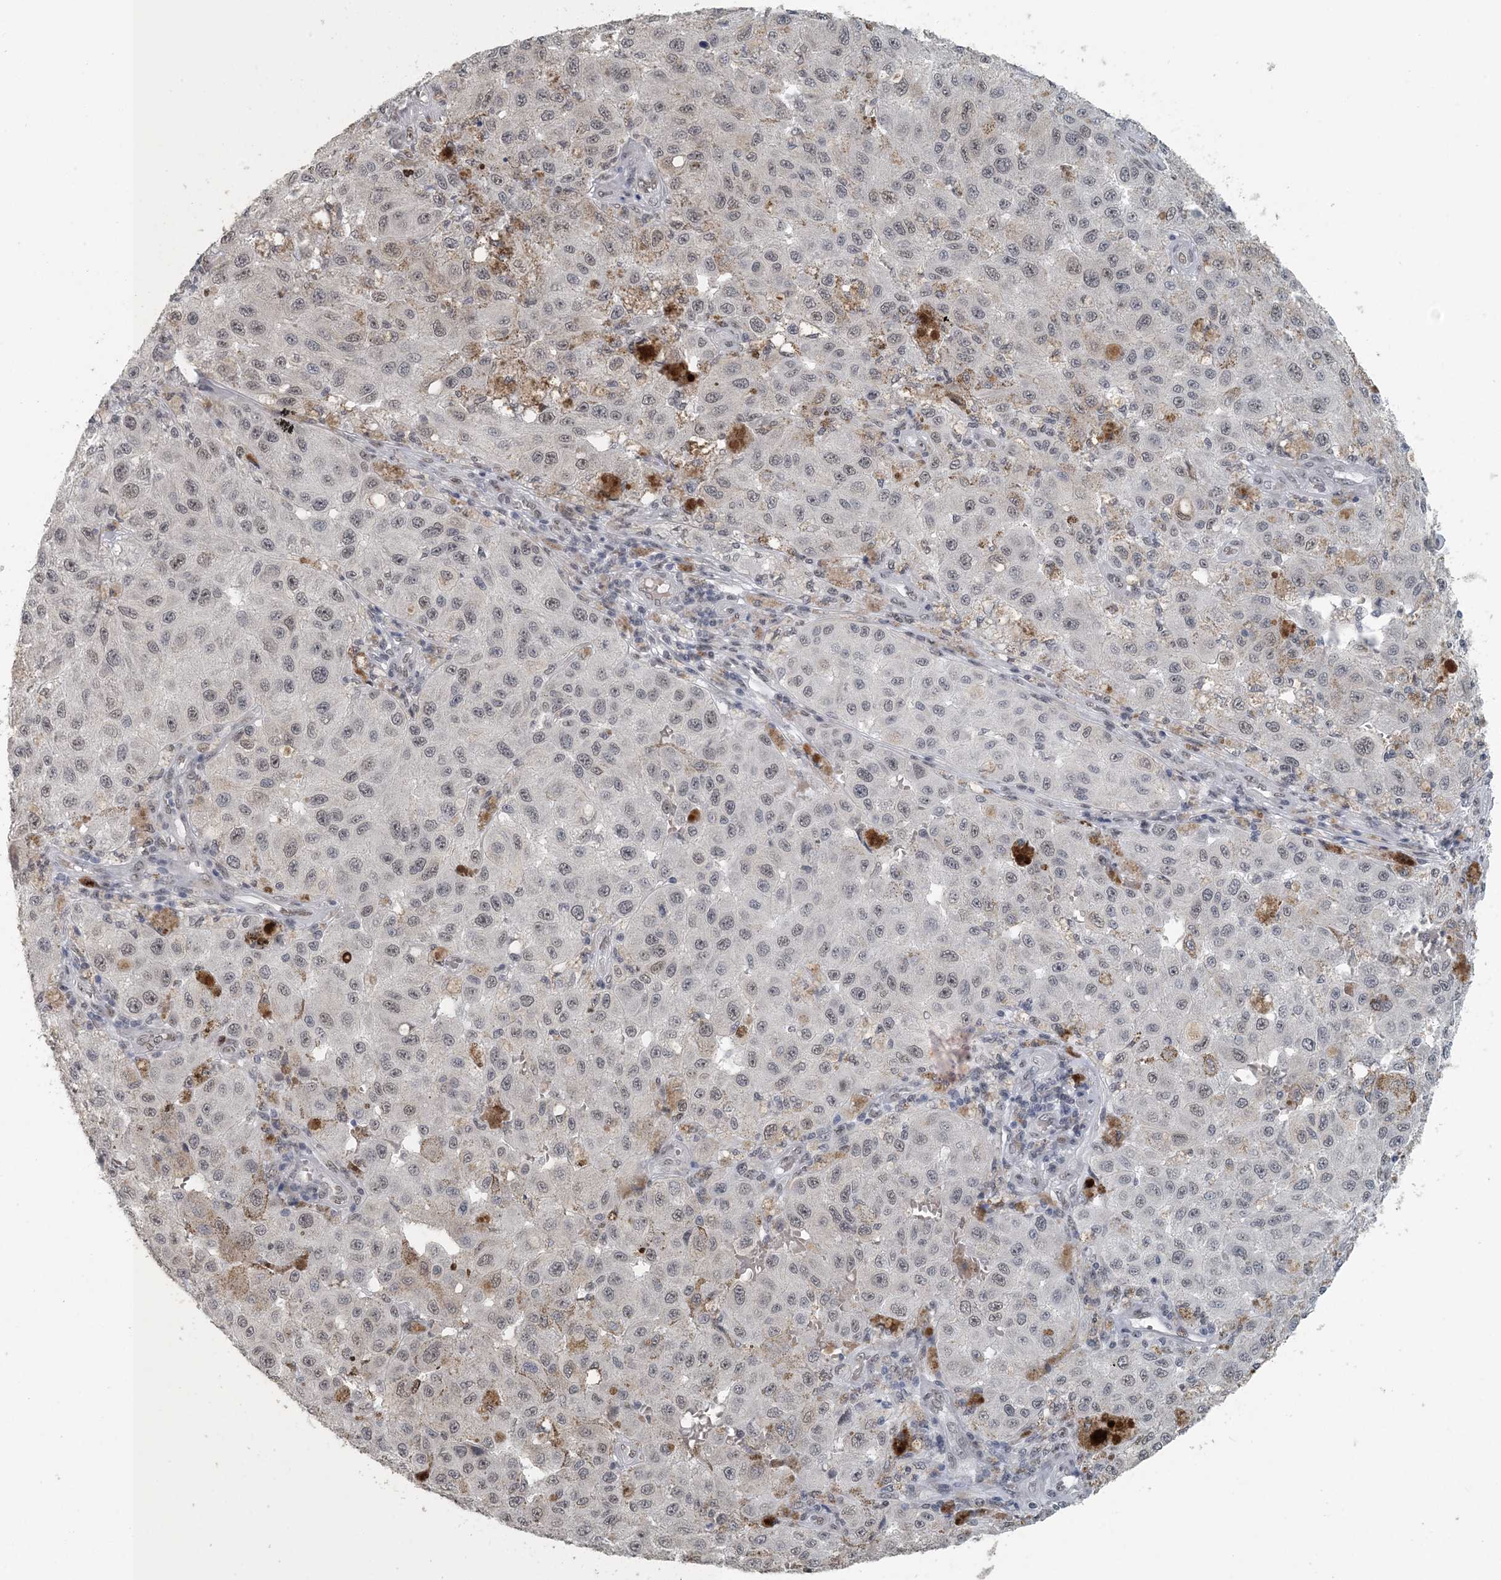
{"staining": {"intensity": "negative", "quantity": "none", "location": "none"}, "tissue": "melanoma", "cell_type": "Tumor cells", "image_type": "cancer", "snomed": [{"axis": "morphology", "description": "Malignant melanoma, NOS"}, {"axis": "topography", "description": "Skin"}], "caption": "Photomicrograph shows no significant protein staining in tumor cells of malignant melanoma.", "gene": "MBD2", "patient": {"sex": "female", "age": 64}}